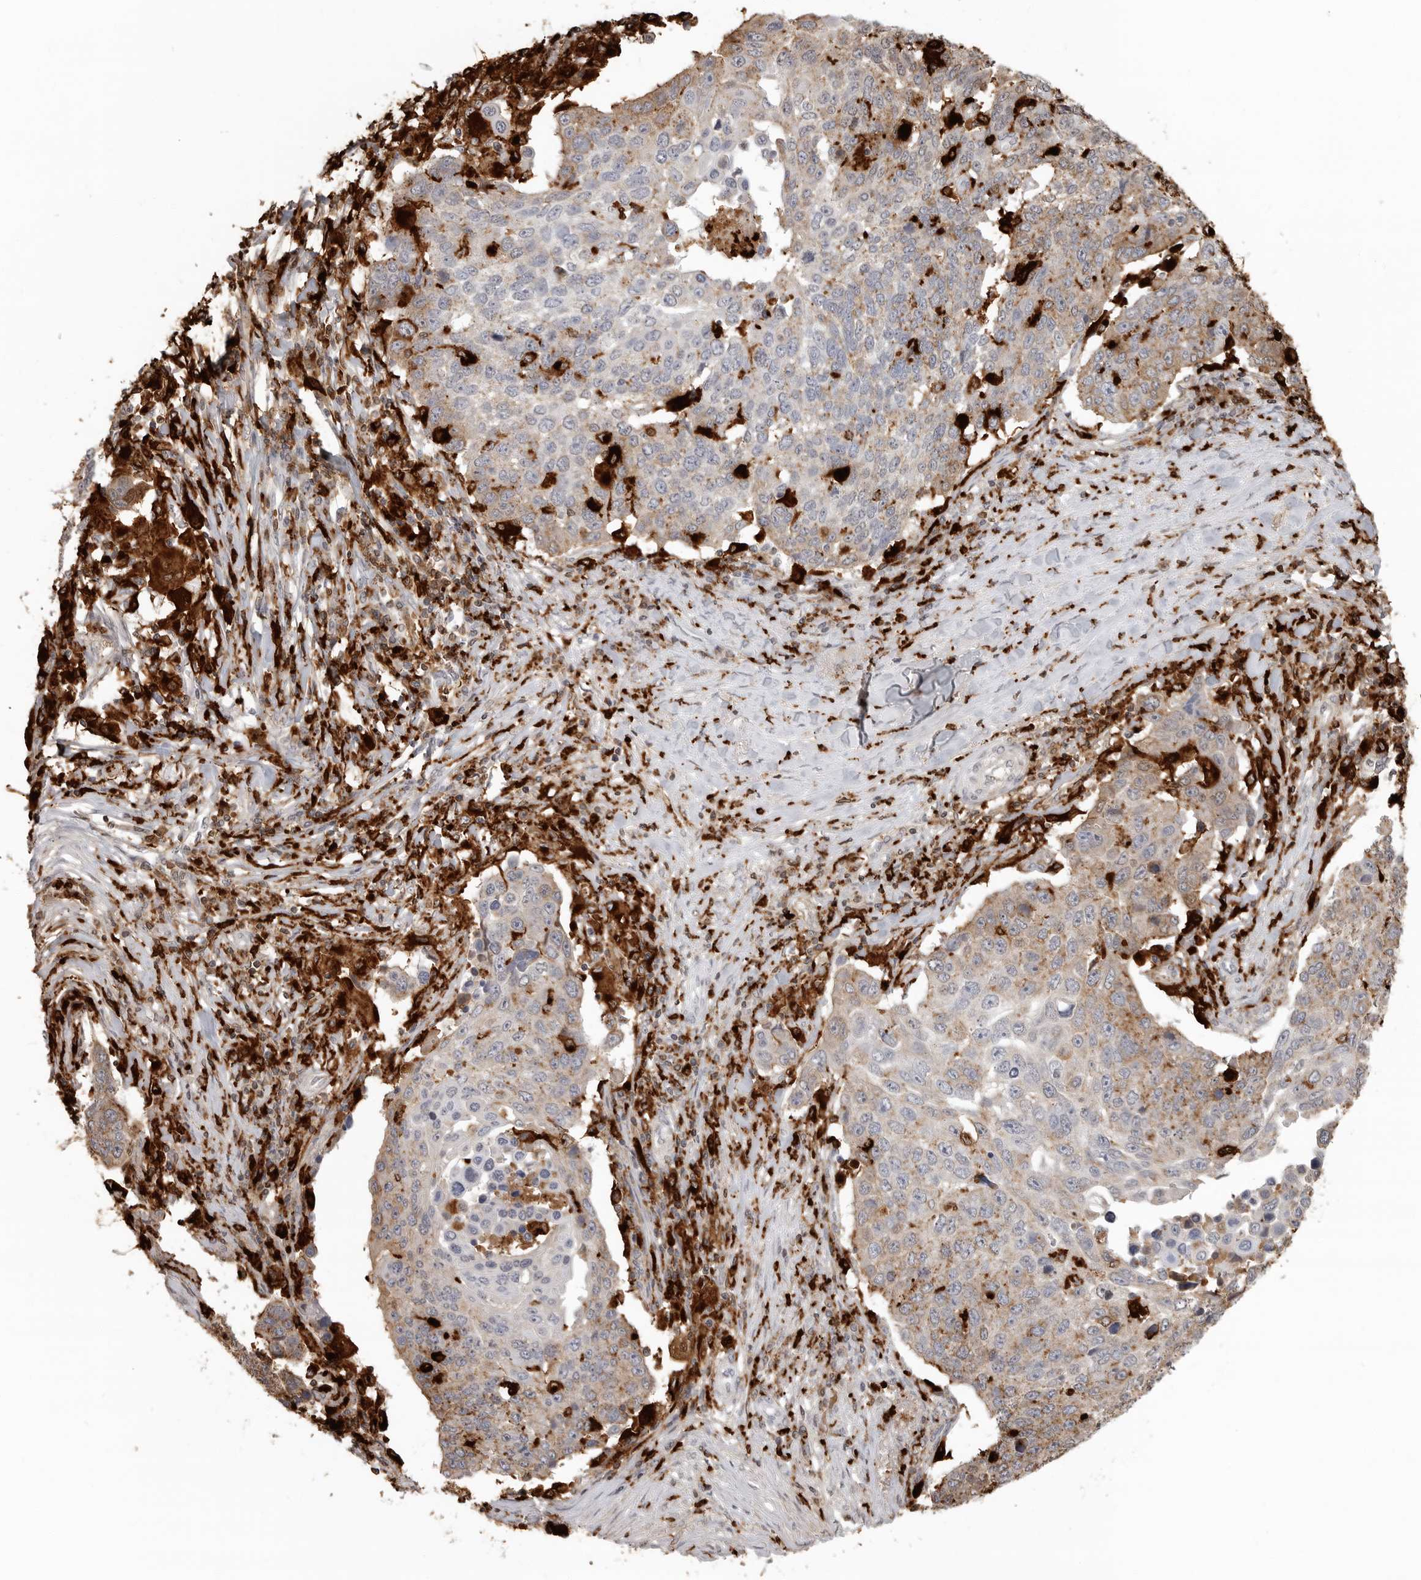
{"staining": {"intensity": "moderate", "quantity": "<25%", "location": "cytoplasmic/membranous"}, "tissue": "lung cancer", "cell_type": "Tumor cells", "image_type": "cancer", "snomed": [{"axis": "morphology", "description": "Squamous cell carcinoma, NOS"}, {"axis": "topography", "description": "Lung"}], "caption": "A photomicrograph showing moderate cytoplasmic/membranous staining in approximately <25% of tumor cells in lung squamous cell carcinoma, as visualized by brown immunohistochemical staining.", "gene": "IFI30", "patient": {"sex": "male", "age": 66}}